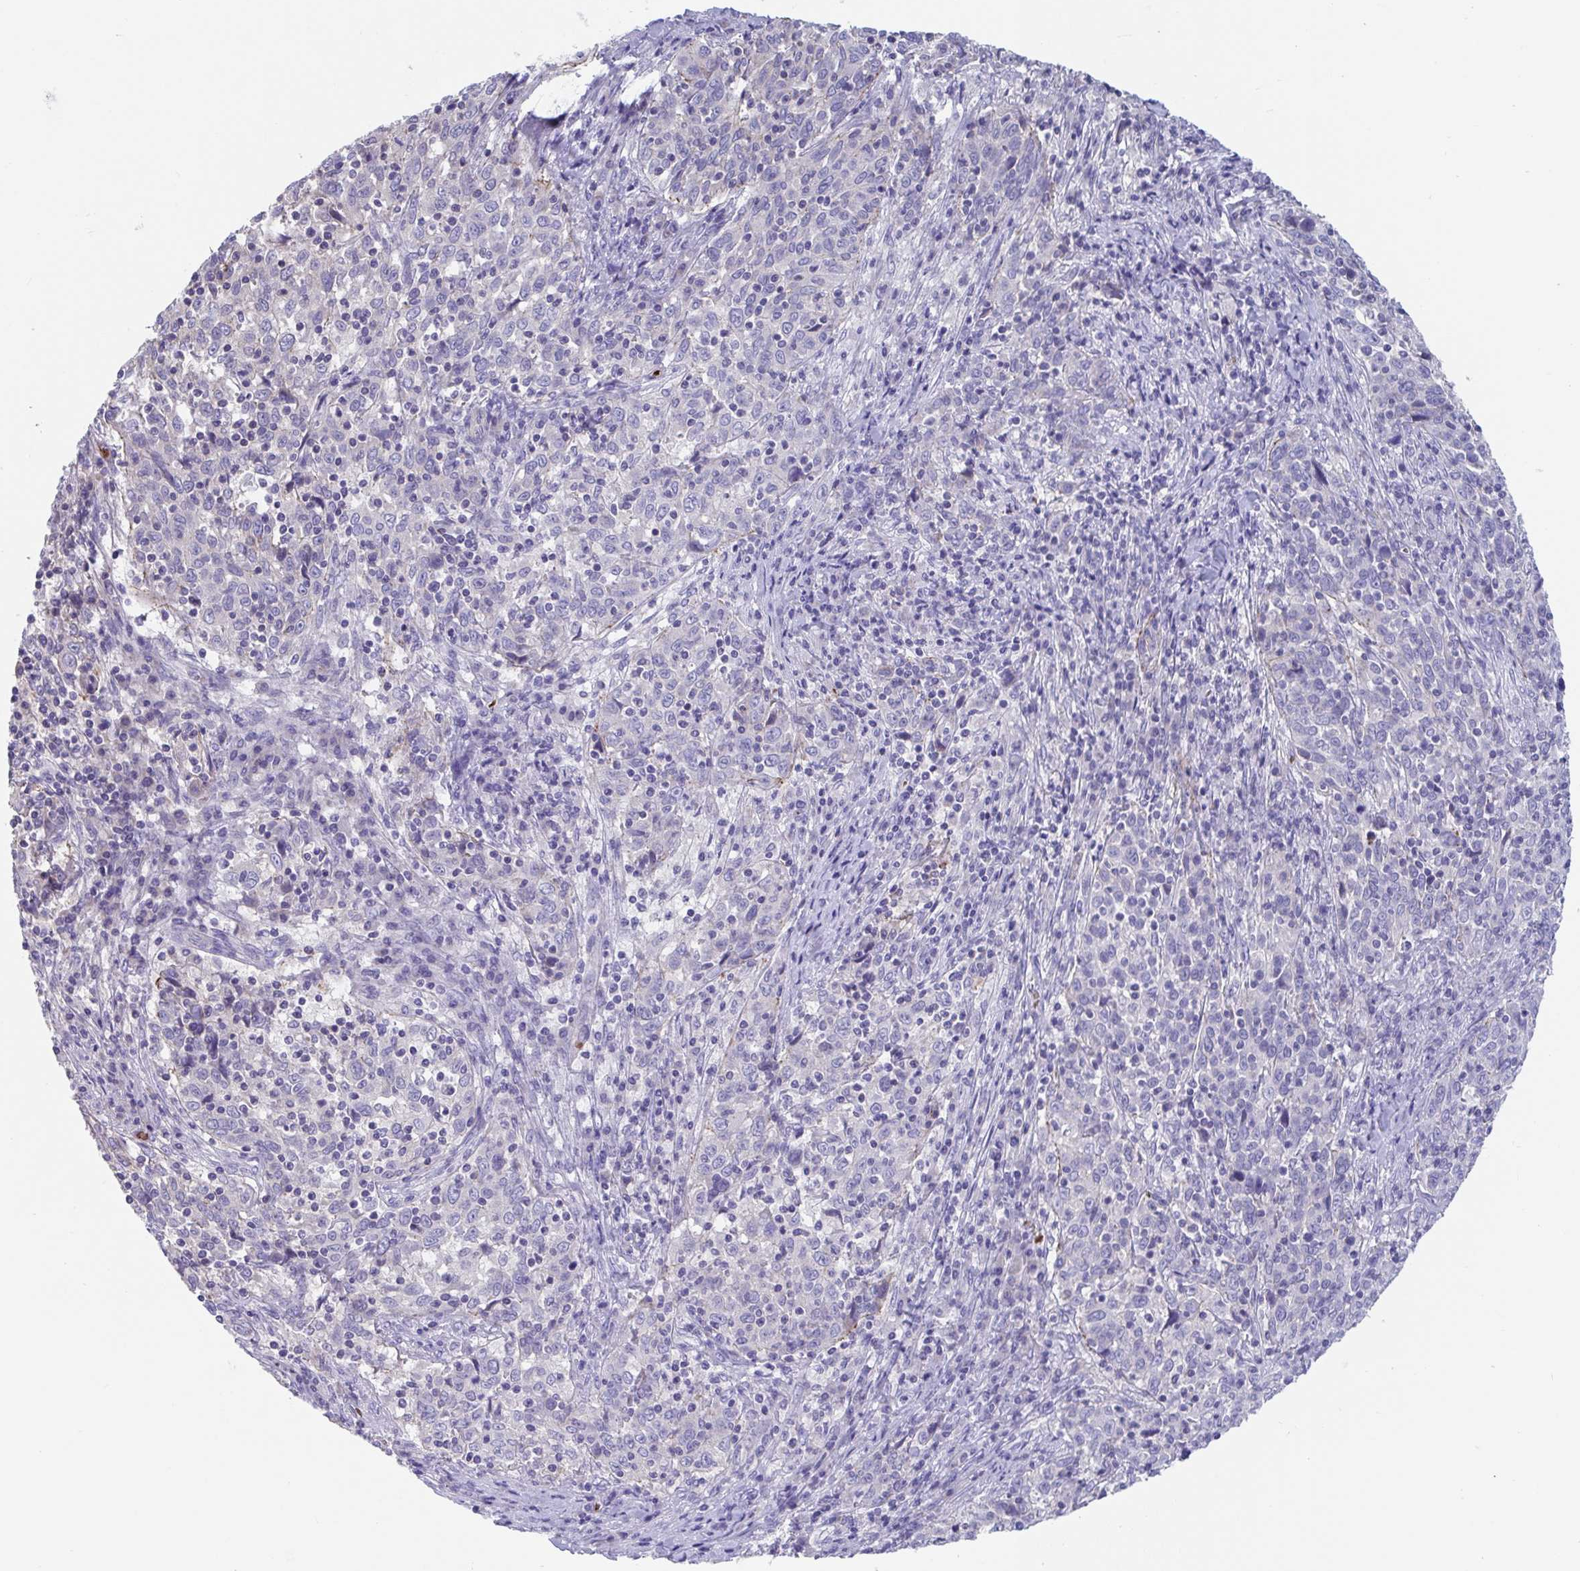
{"staining": {"intensity": "negative", "quantity": "none", "location": "none"}, "tissue": "cervical cancer", "cell_type": "Tumor cells", "image_type": "cancer", "snomed": [{"axis": "morphology", "description": "Squamous cell carcinoma, NOS"}, {"axis": "topography", "description": "Cervix"}], "caption": "Immunohistochemistry of cervical squamous cell carcinoma exhibits no expression in tumor cells.", "gene": "TTC30B", "patient": {"sex": "female", "age": 46}}